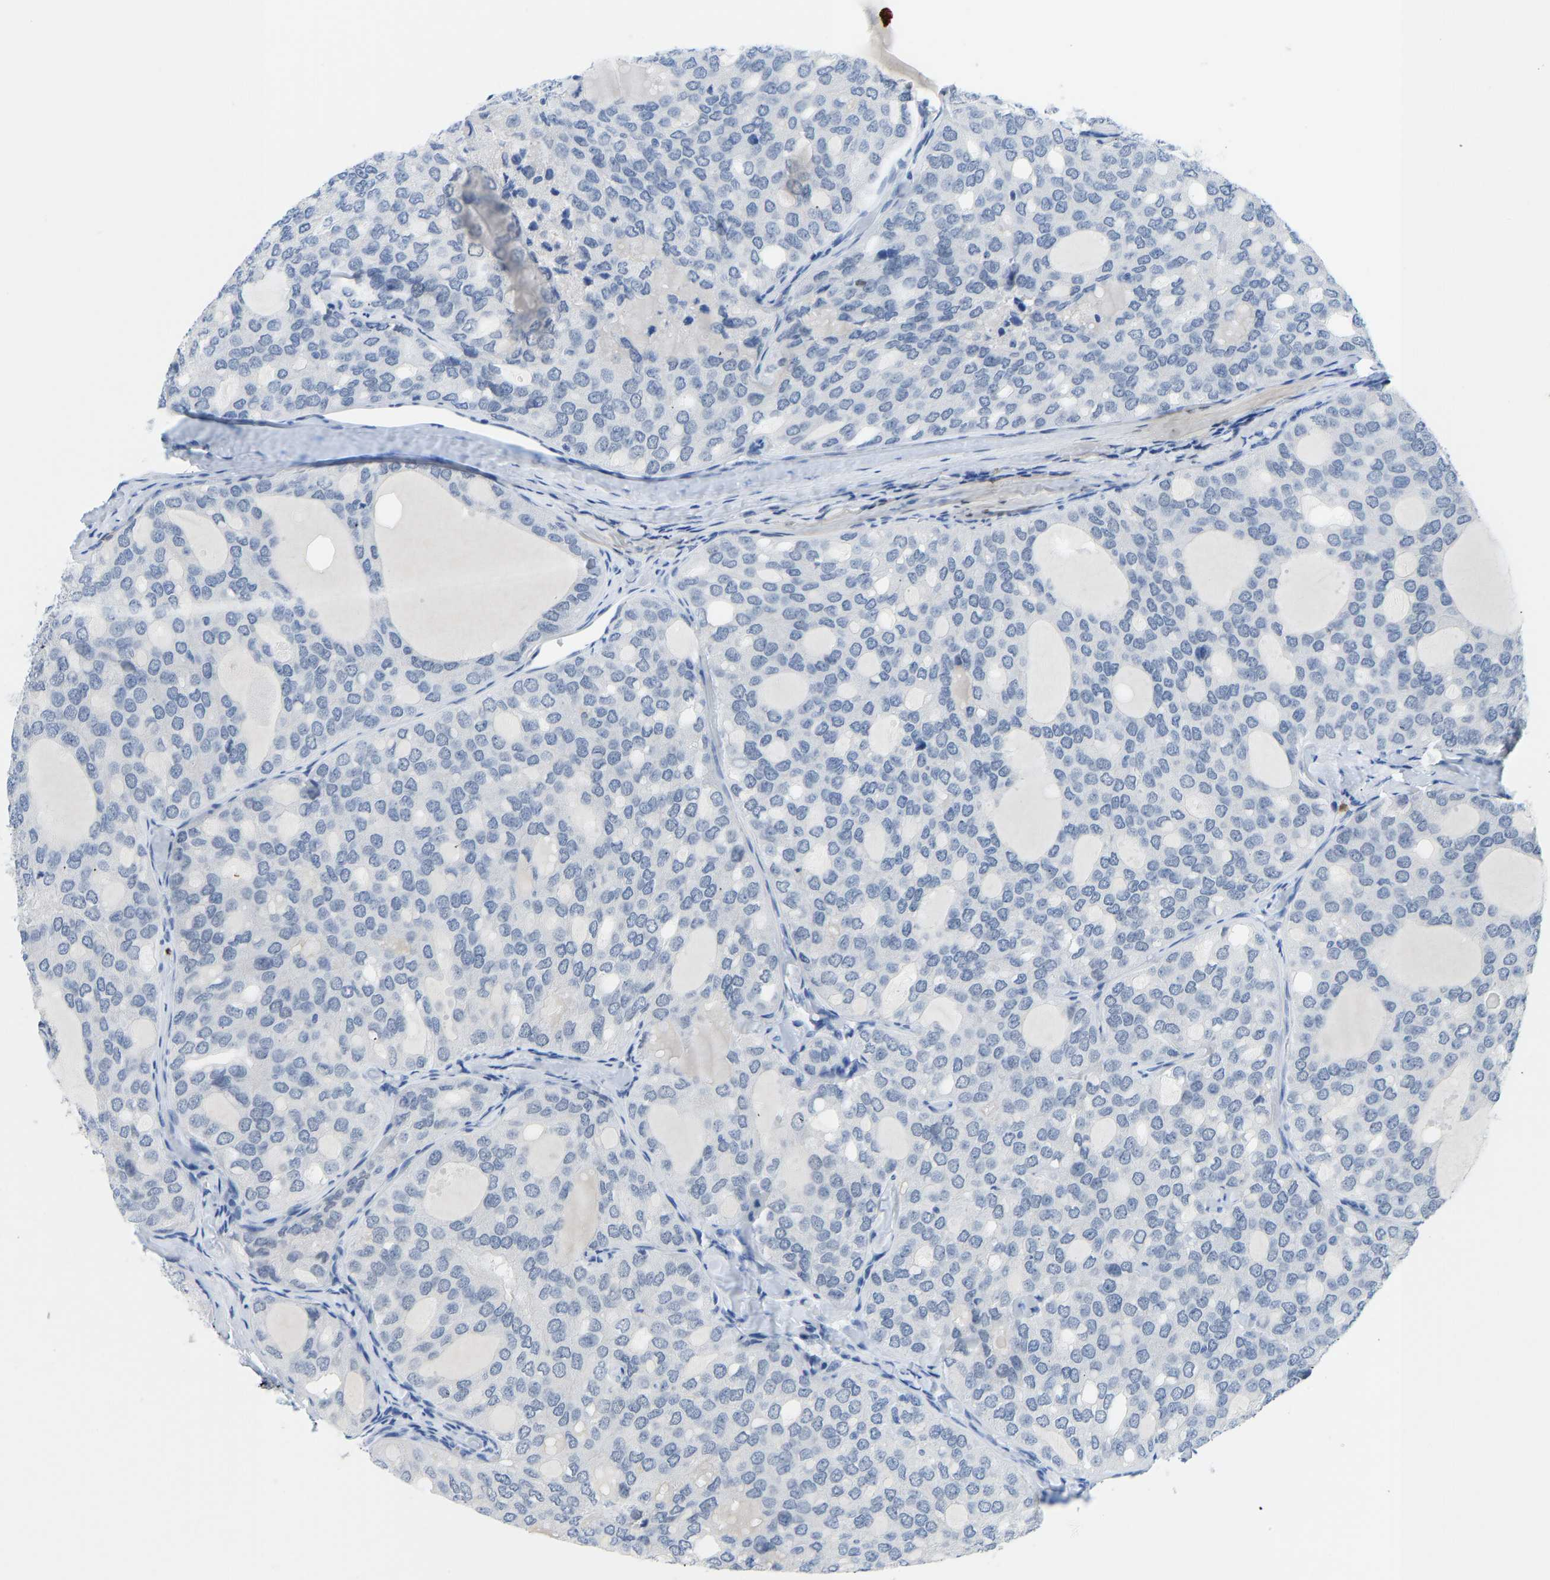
{"staining": {"intensity": "negative", "quantity": "none", "location": "none"}, "tissue": "thyroid cancer", "cell_type": "Tumor cells", "image_type": "cancer", "snomed": [{"axis": "morphology", "description": "Follicular adenoma carcinoma, NOS"}, {"axis": "topography", "description": "Thyroid gland"}], "caption": "Image shows no significant protein staining in tumor cells of thyroid follicular adenoma carcinoma. The staining was performed using DAB (3,3'-diaminobenzidine) to visualize the protein expression in brown, while the nuclei were stained in blue with hematoxylin (Magnification: 20x).", "gene": "TXNDC2", "patient": {"sex": "male", "age": 75}}